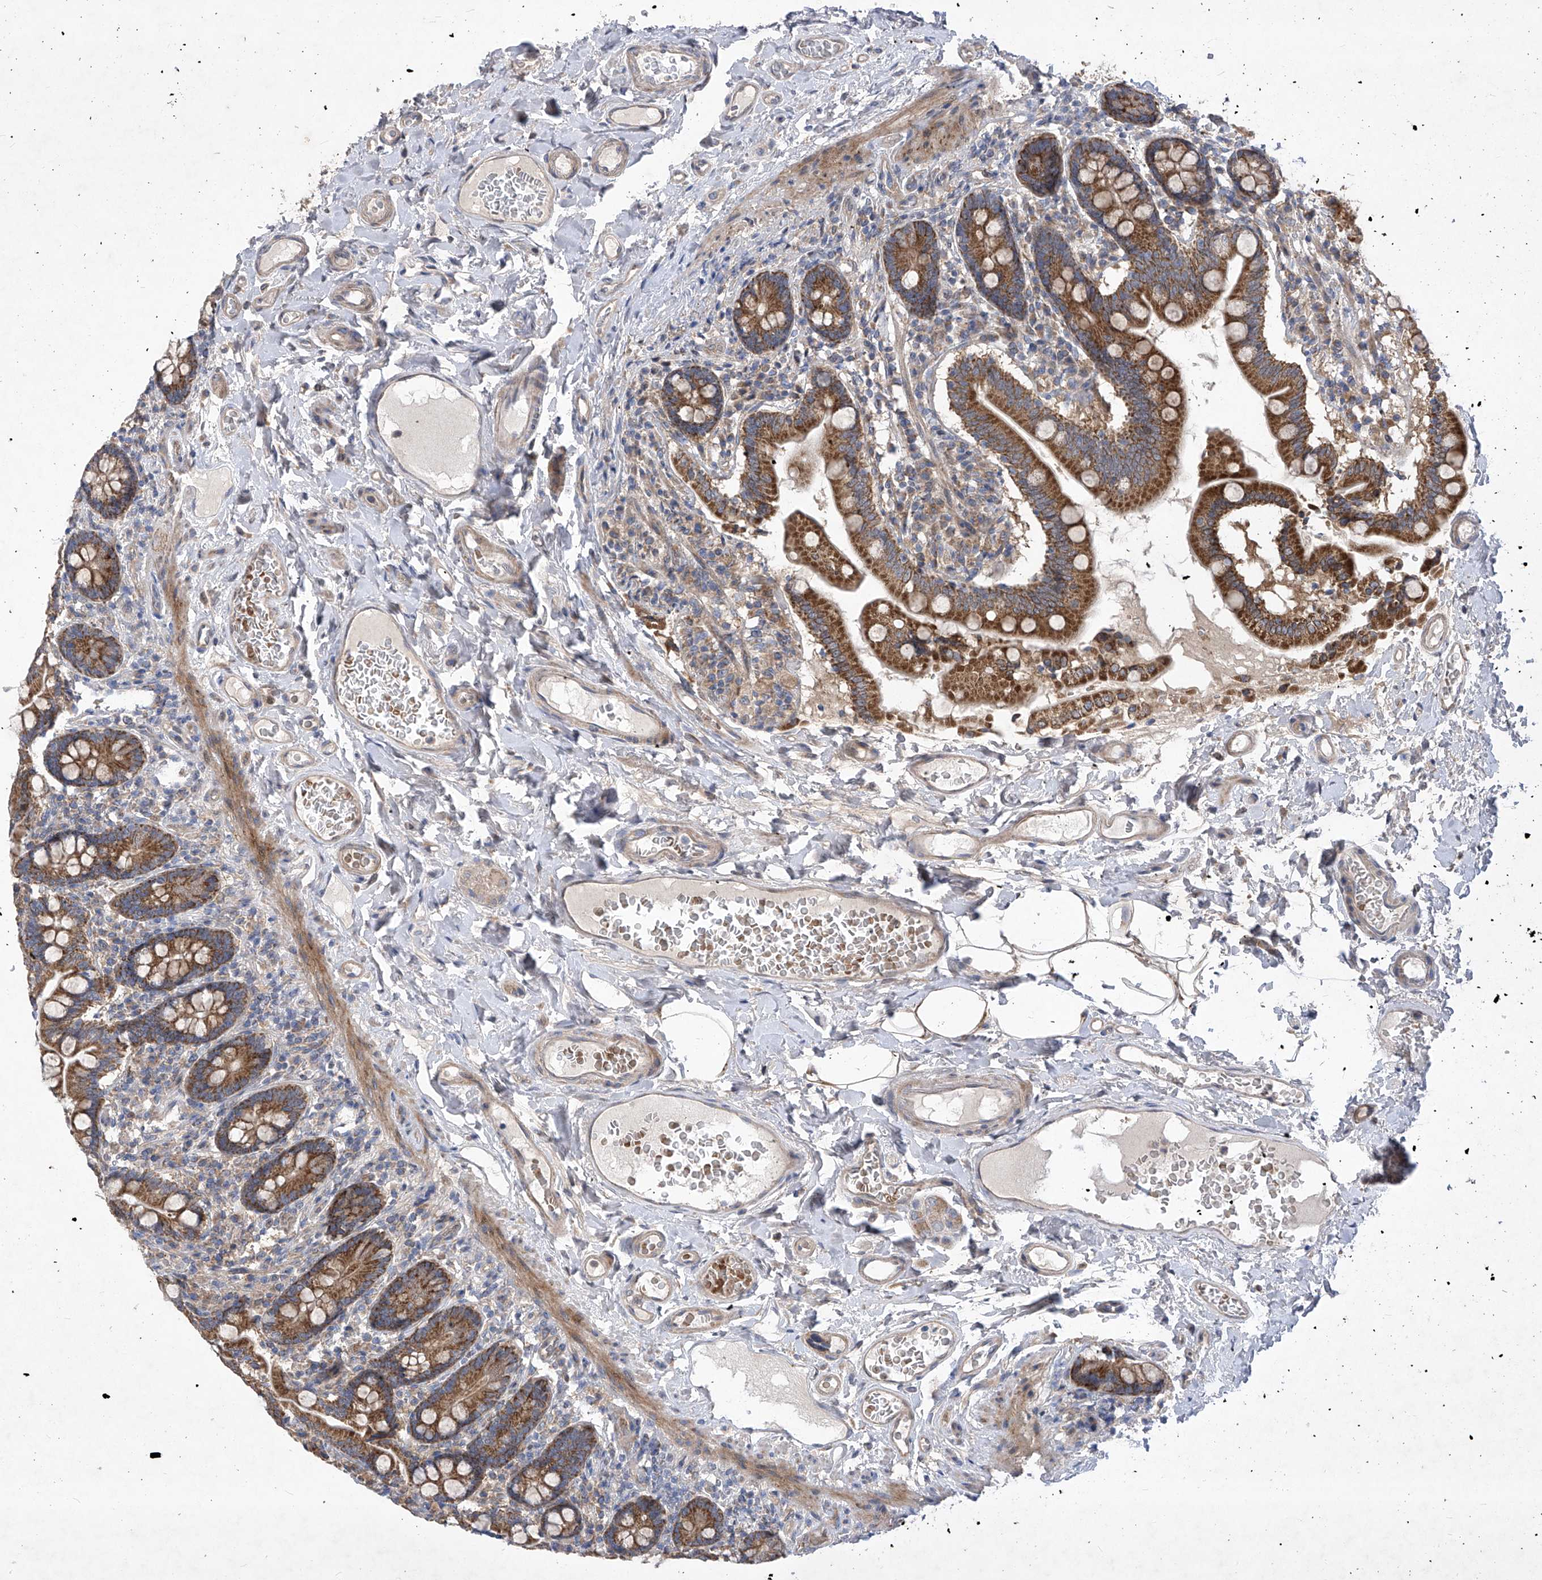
{"staining": {"intensity": "moderate", "quantity": ">75%", "location": "cytoplasmic/membranous"}, "tissue": "small intestine", "cell_type": "Glandular cells", "image_type": "normal", "snomed": [{"axis": "morphology", "description": "Normal tissue, NOS"}, {"axis": "topography", "description": "Small intestine"}], "caption": "Immunohistochemical staining of benign human small intestine demonstrates >75% levels of moderate cytoplasmic/membranous protein positivity in approximately >75% of glandular cells.", "gene": "COQ3", "patient": {"sex": "female", "age": 64}}